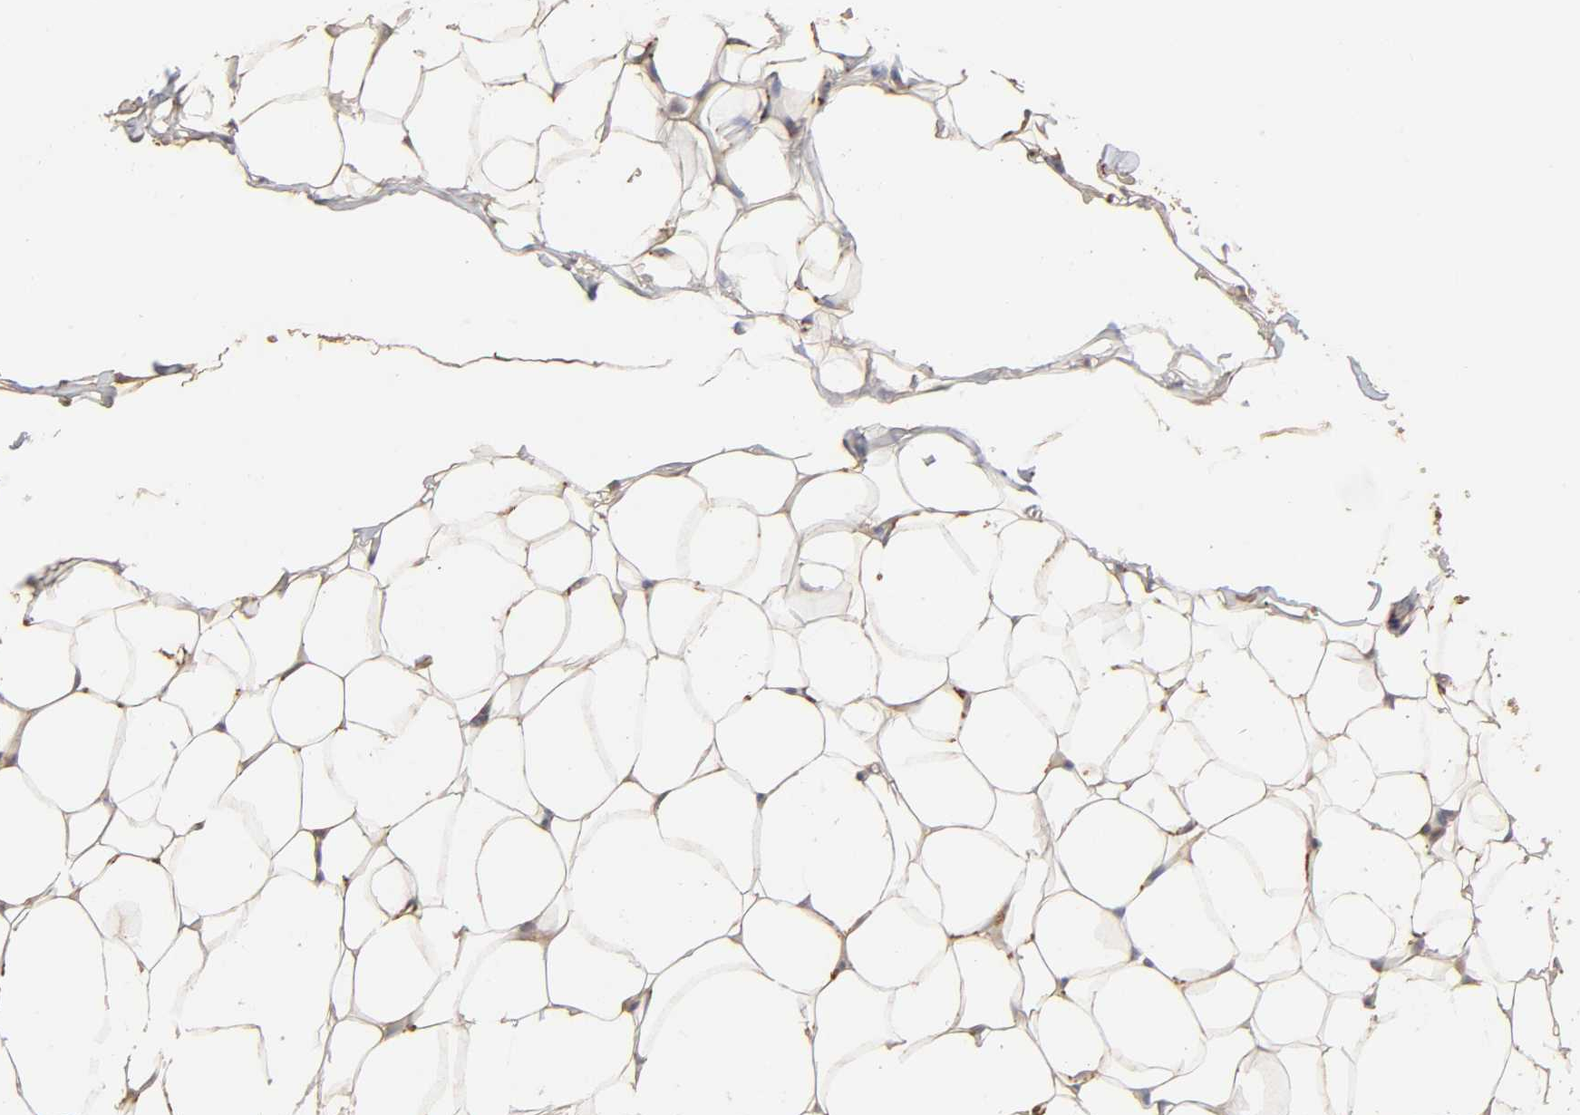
{"staining": {"intensity": "strong", "quantity": ">75%", "location": "cytoplasmic/membranous"}, "tissue": "adipose tissue", "cell_type": "Adipocytes", "image_type": "normal", "snomed": [{"axis": "morphology", "description": "Normal tissue, NOS"}, {"axis": "topography", "description": "Soft tissue"}], "caption": "This micrograph demonstrates IHC staining of unremarkable human adipose tissue, with high strong cytoplasmic/membranous positivity in approximately >75% of adipocytes.", "gene": "EIF4G2", "patient": {"sex": "male", "age": 26}}